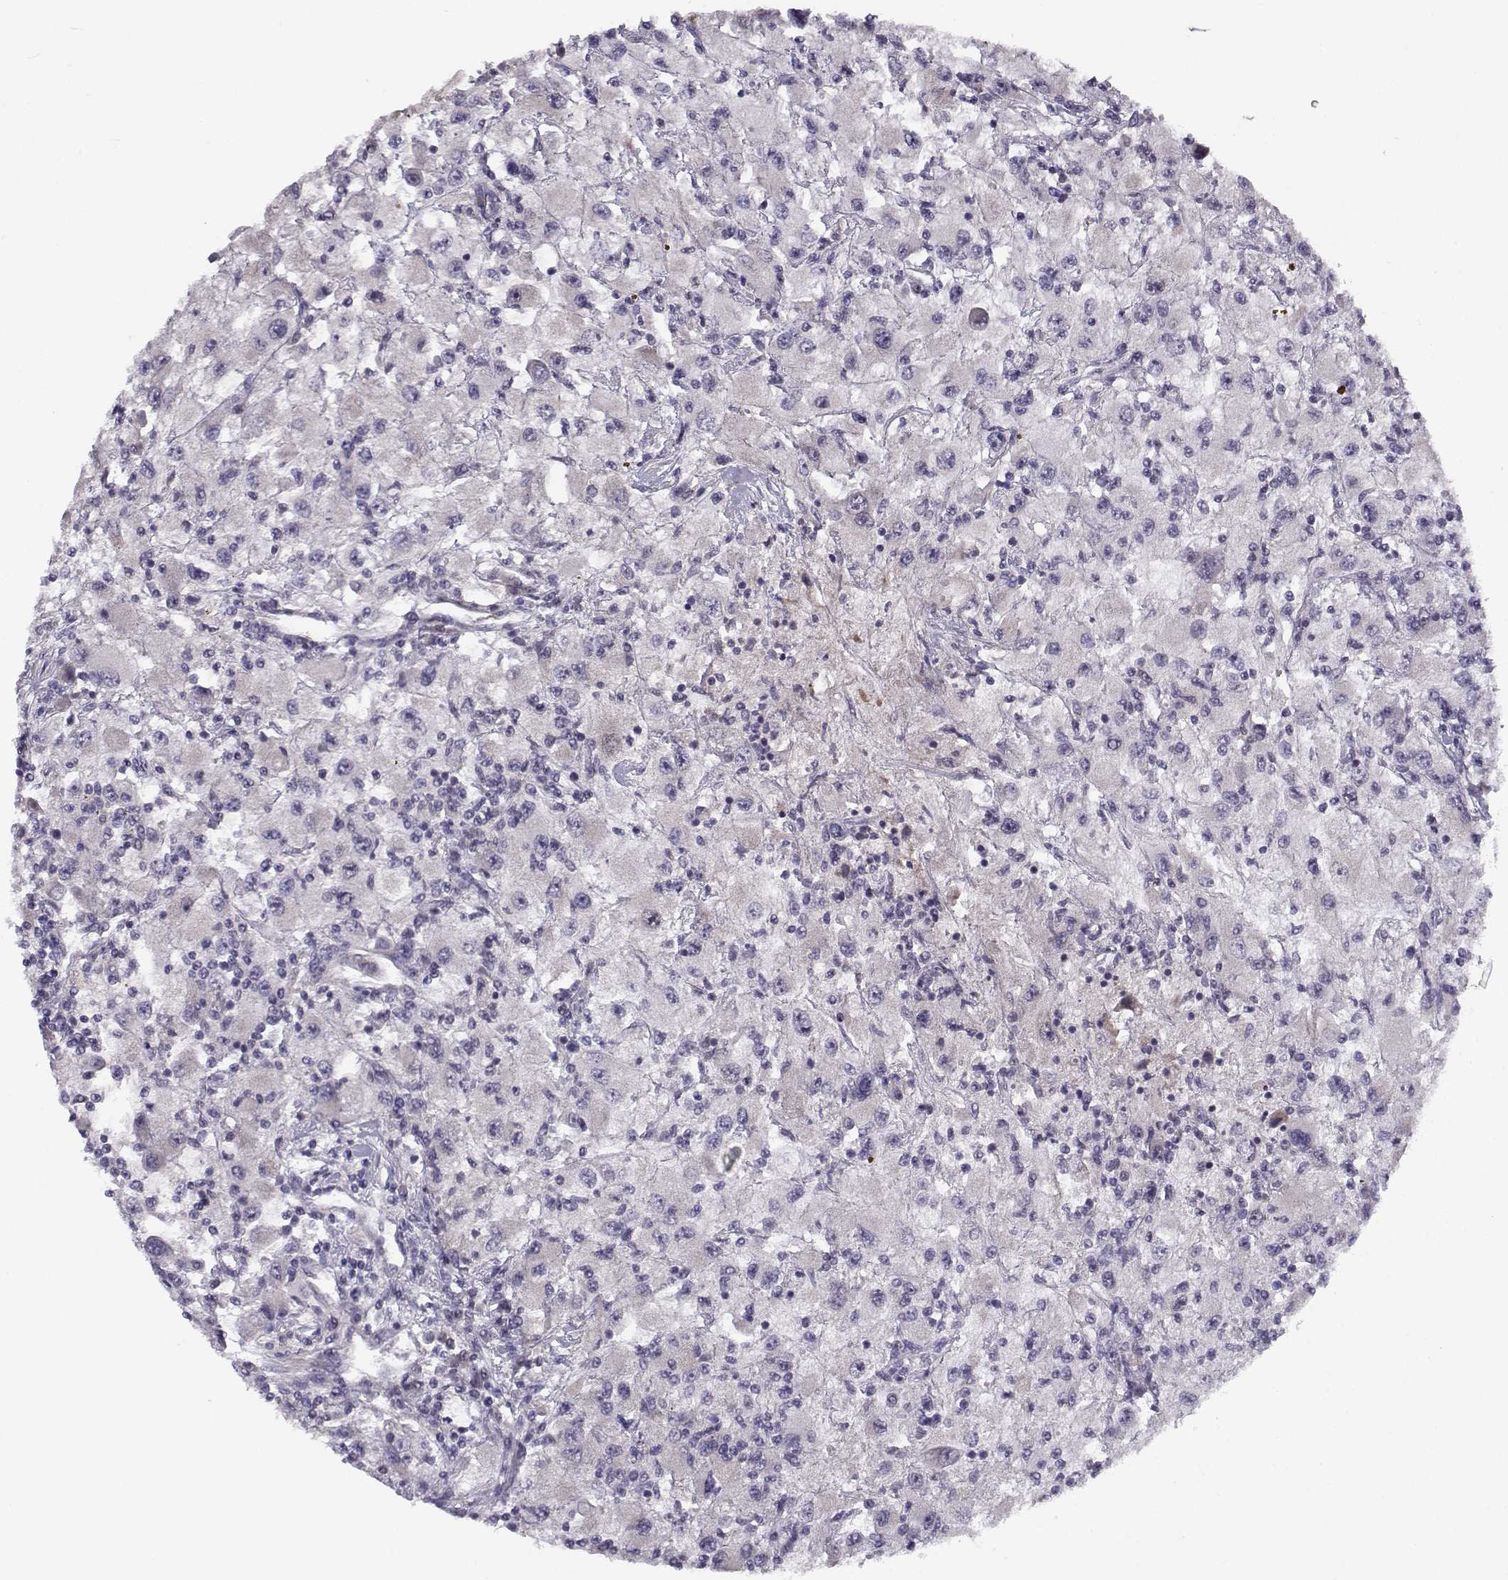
{"staining": {"intensity": "negative", "quantity": "none", "location": "none"}, "tissue": "renal cancer", "cell_type": "Tumor cells", "image_type": "cancer", "snomed": [{"axis": "morphology", "description": "Adenocarcinoma, NOS"}, {"axis": "topography", "description": "Kidney"}], "caption": "Micrograph shows no significant protein staining in tumor cells of renal cancer (adenocarcinoma). (DAB (3,3'-diaminobenzidine) immunohistochemistry with hematoxylin counter stain).", "gene": "DDX25", "patient": {"sex": "female", "age": 67}}